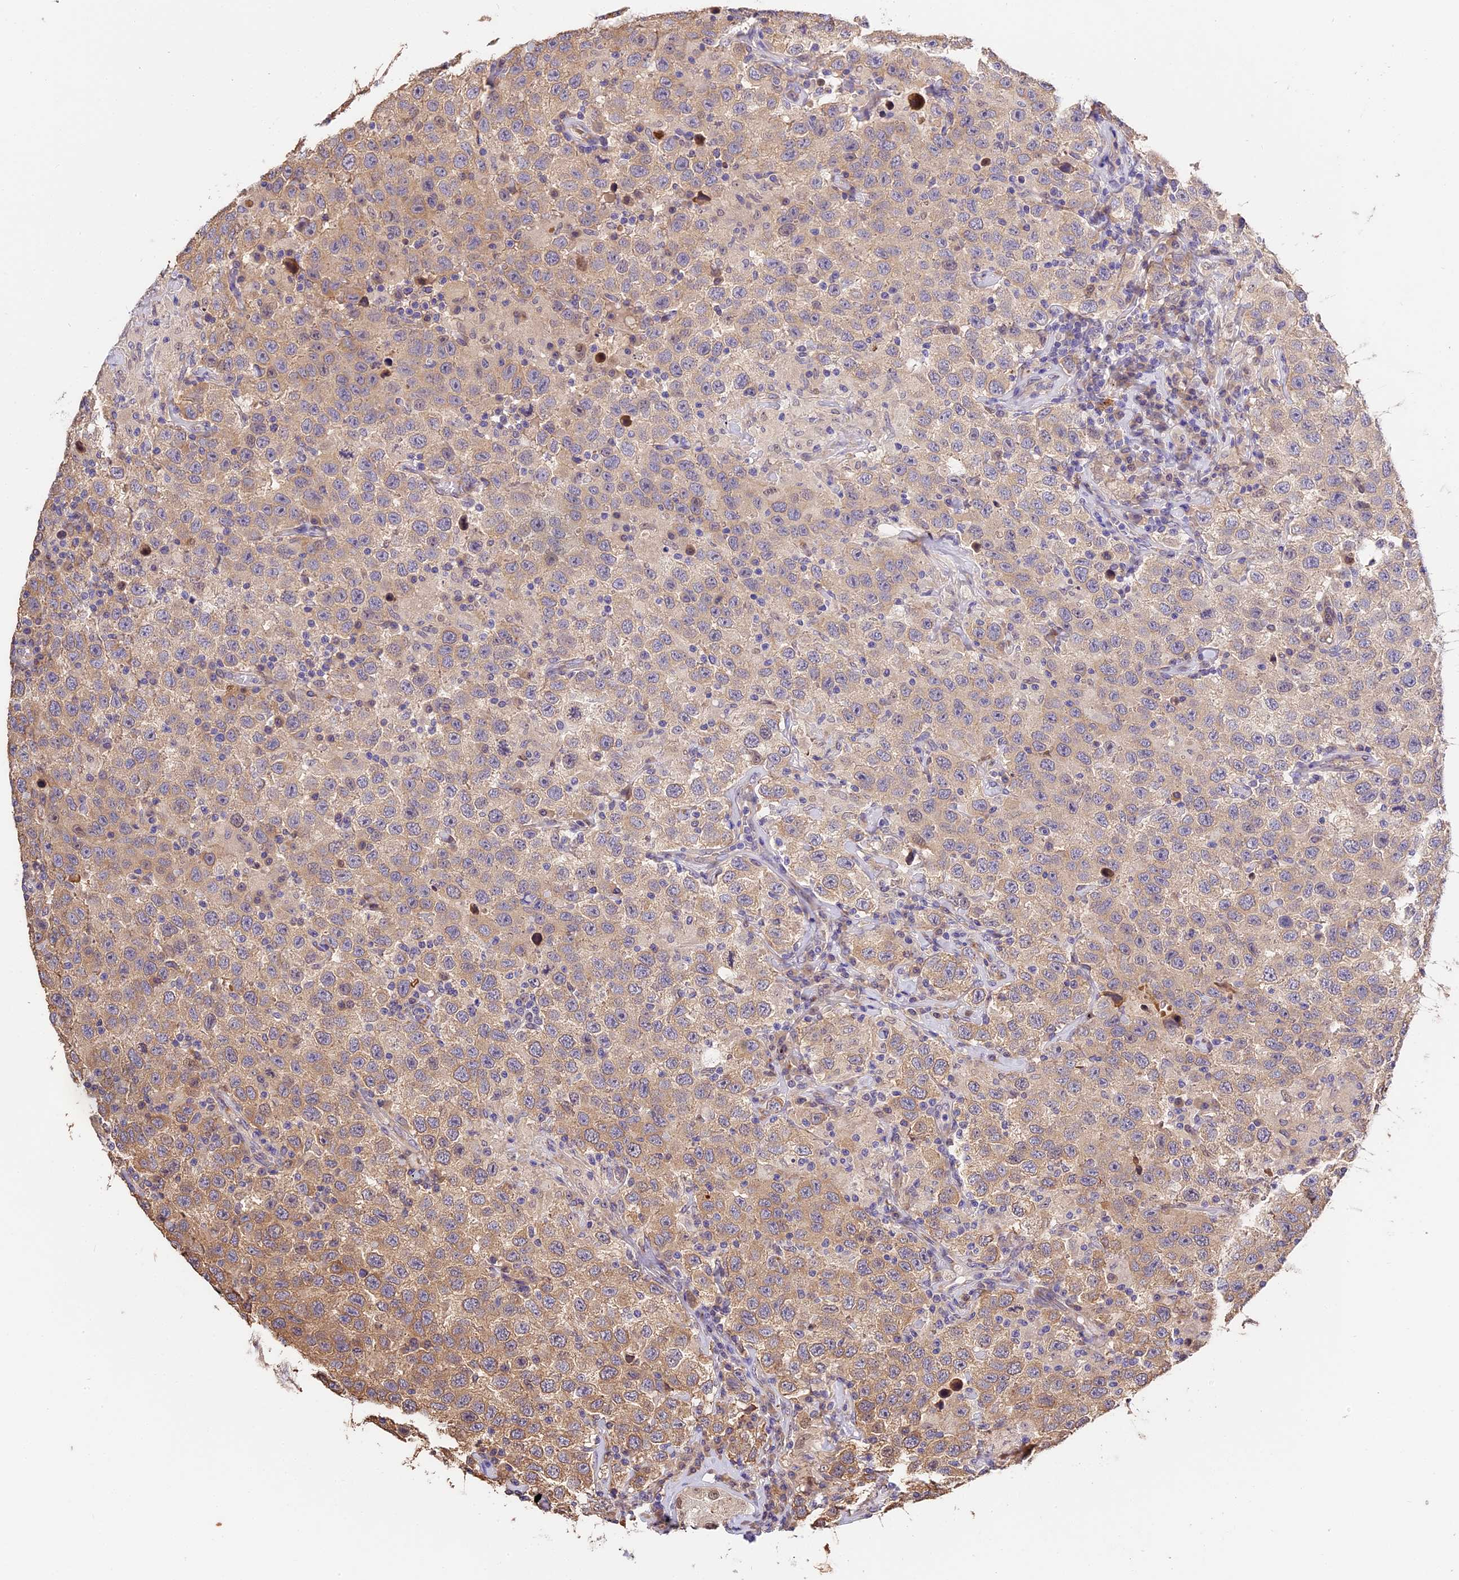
{"staining": {"intensity": "moderate", "quantity": ">75%", "location": "cytoplasmic/membranous"}, "tissue": "testis cancer", "cell_type": "Tumor cells", "image_type": "cancer", "snomed": [{"axis": "morphology", "description": "Seminoma, NOS"}, {"axis": "topography", "description": "Testis"}], "caption": "Immunohistochemical staining of human seminoma (testis) demonstrates medium levels of moderate cytoplasmic/membranous staining in about >75% of tumor cells. The staining was performed using DAB to visualize the protein expression in brown, while the nuclei were stained in blue with hematoxylin (Magnification: 20x).", "gene": "BSCL2", "patient": {"sex": "male", "age": 41}}